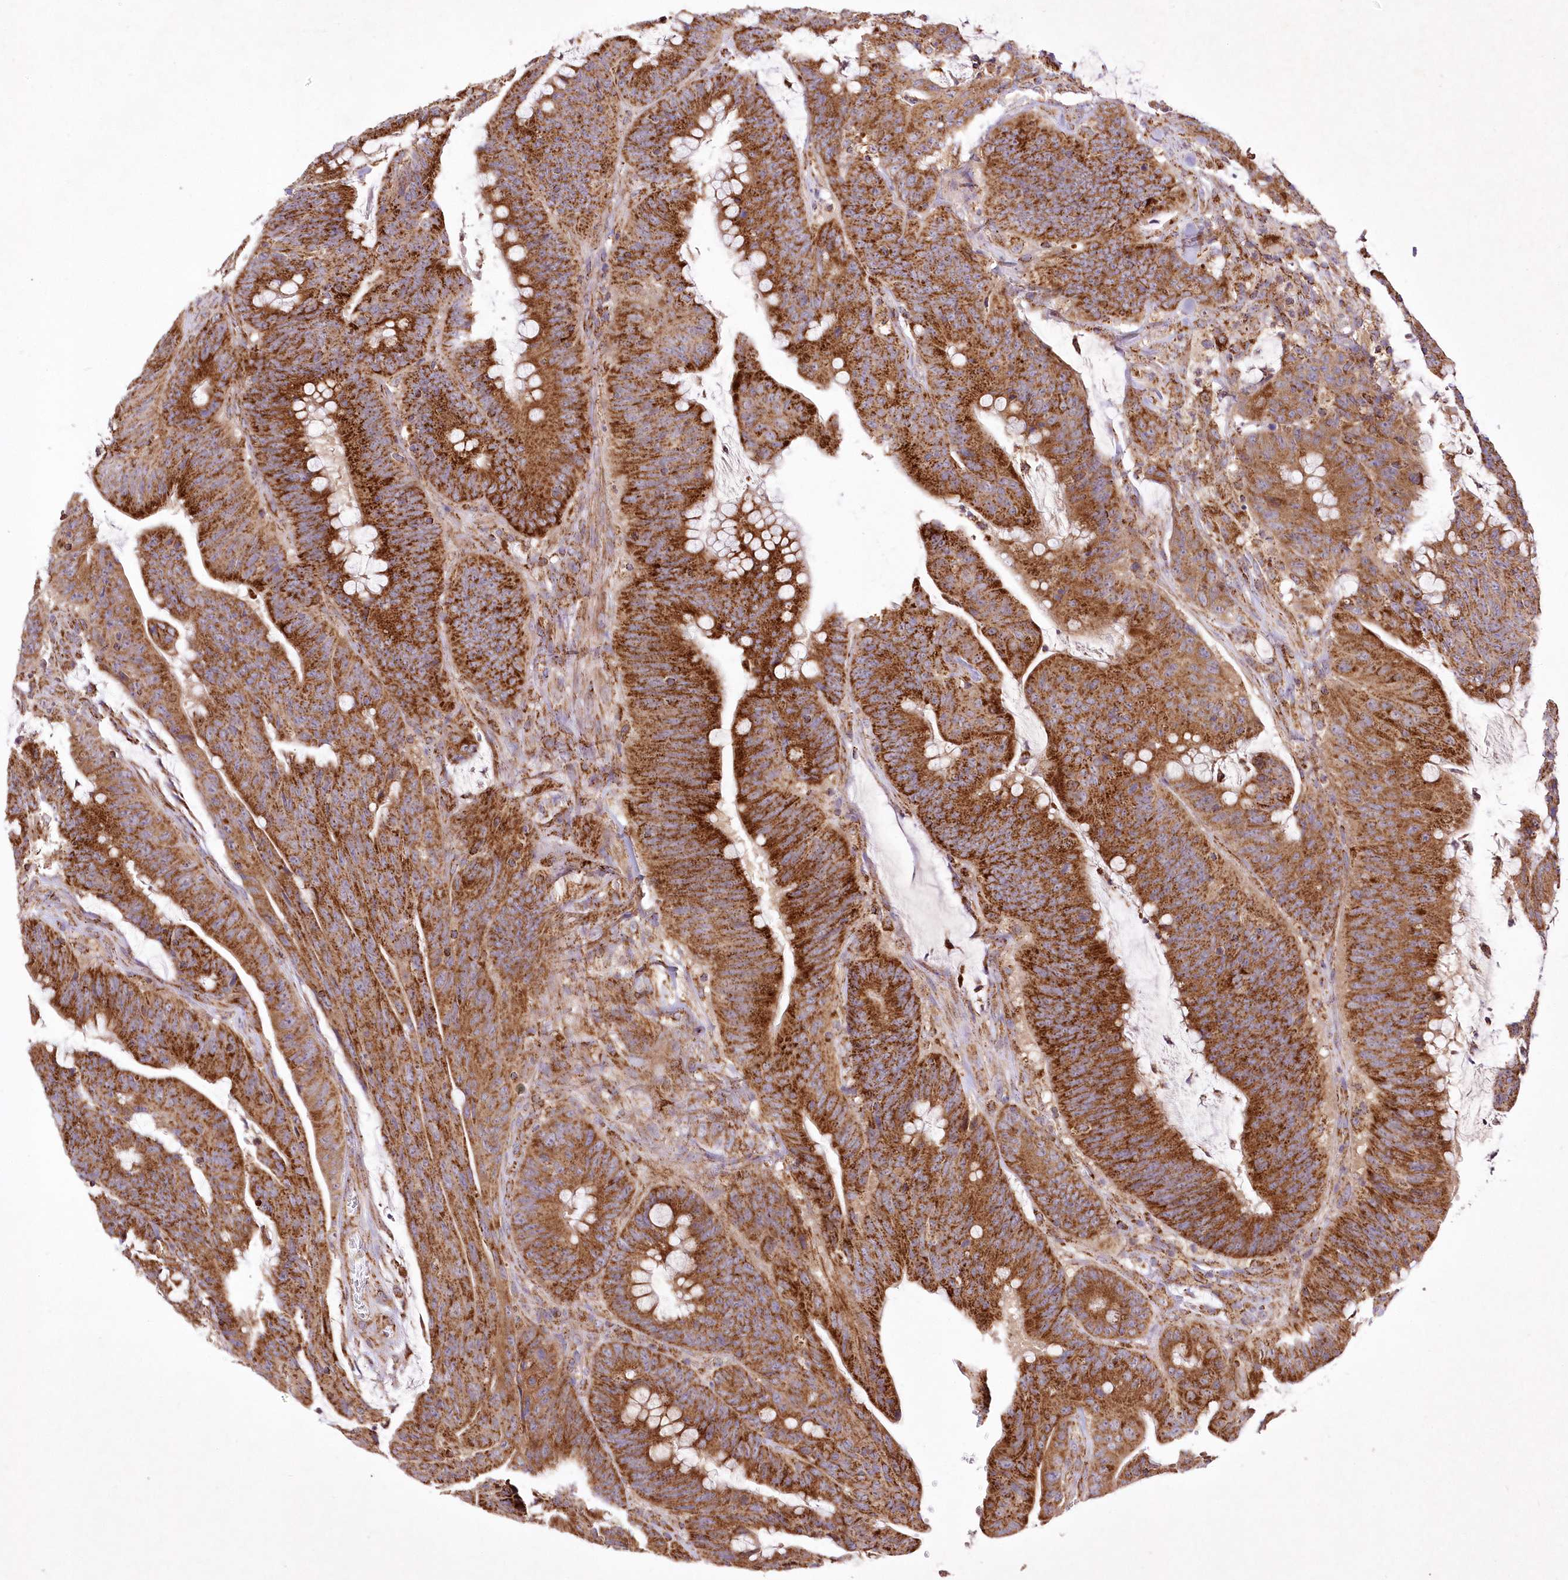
{"staining": {"intensity": "strong", "quantity": ">75%", "location": "cytoplasmic/membranous"}, "tissue": "colorectal cancer", "cell_type": "Tumor cells", "image_type": "cancer", "snomed": [{"axis": "morphology", "description": "Adenocarcinoma, NOS"}, {"axis": "topography", "description": "Colon"}], "caption": "Colorectal cancer stained with DAB IHC demonstrates high levels of strong cytoplasmic/membranous positivity in approximately >75% of tumor cells. The protein is stained brown, and the nuclei are stained in blue (DAB IHC with brightfield microscopy, high magnification).", "gene": "ASNSD1", "patient": {"sex": "male", "age": 45}}